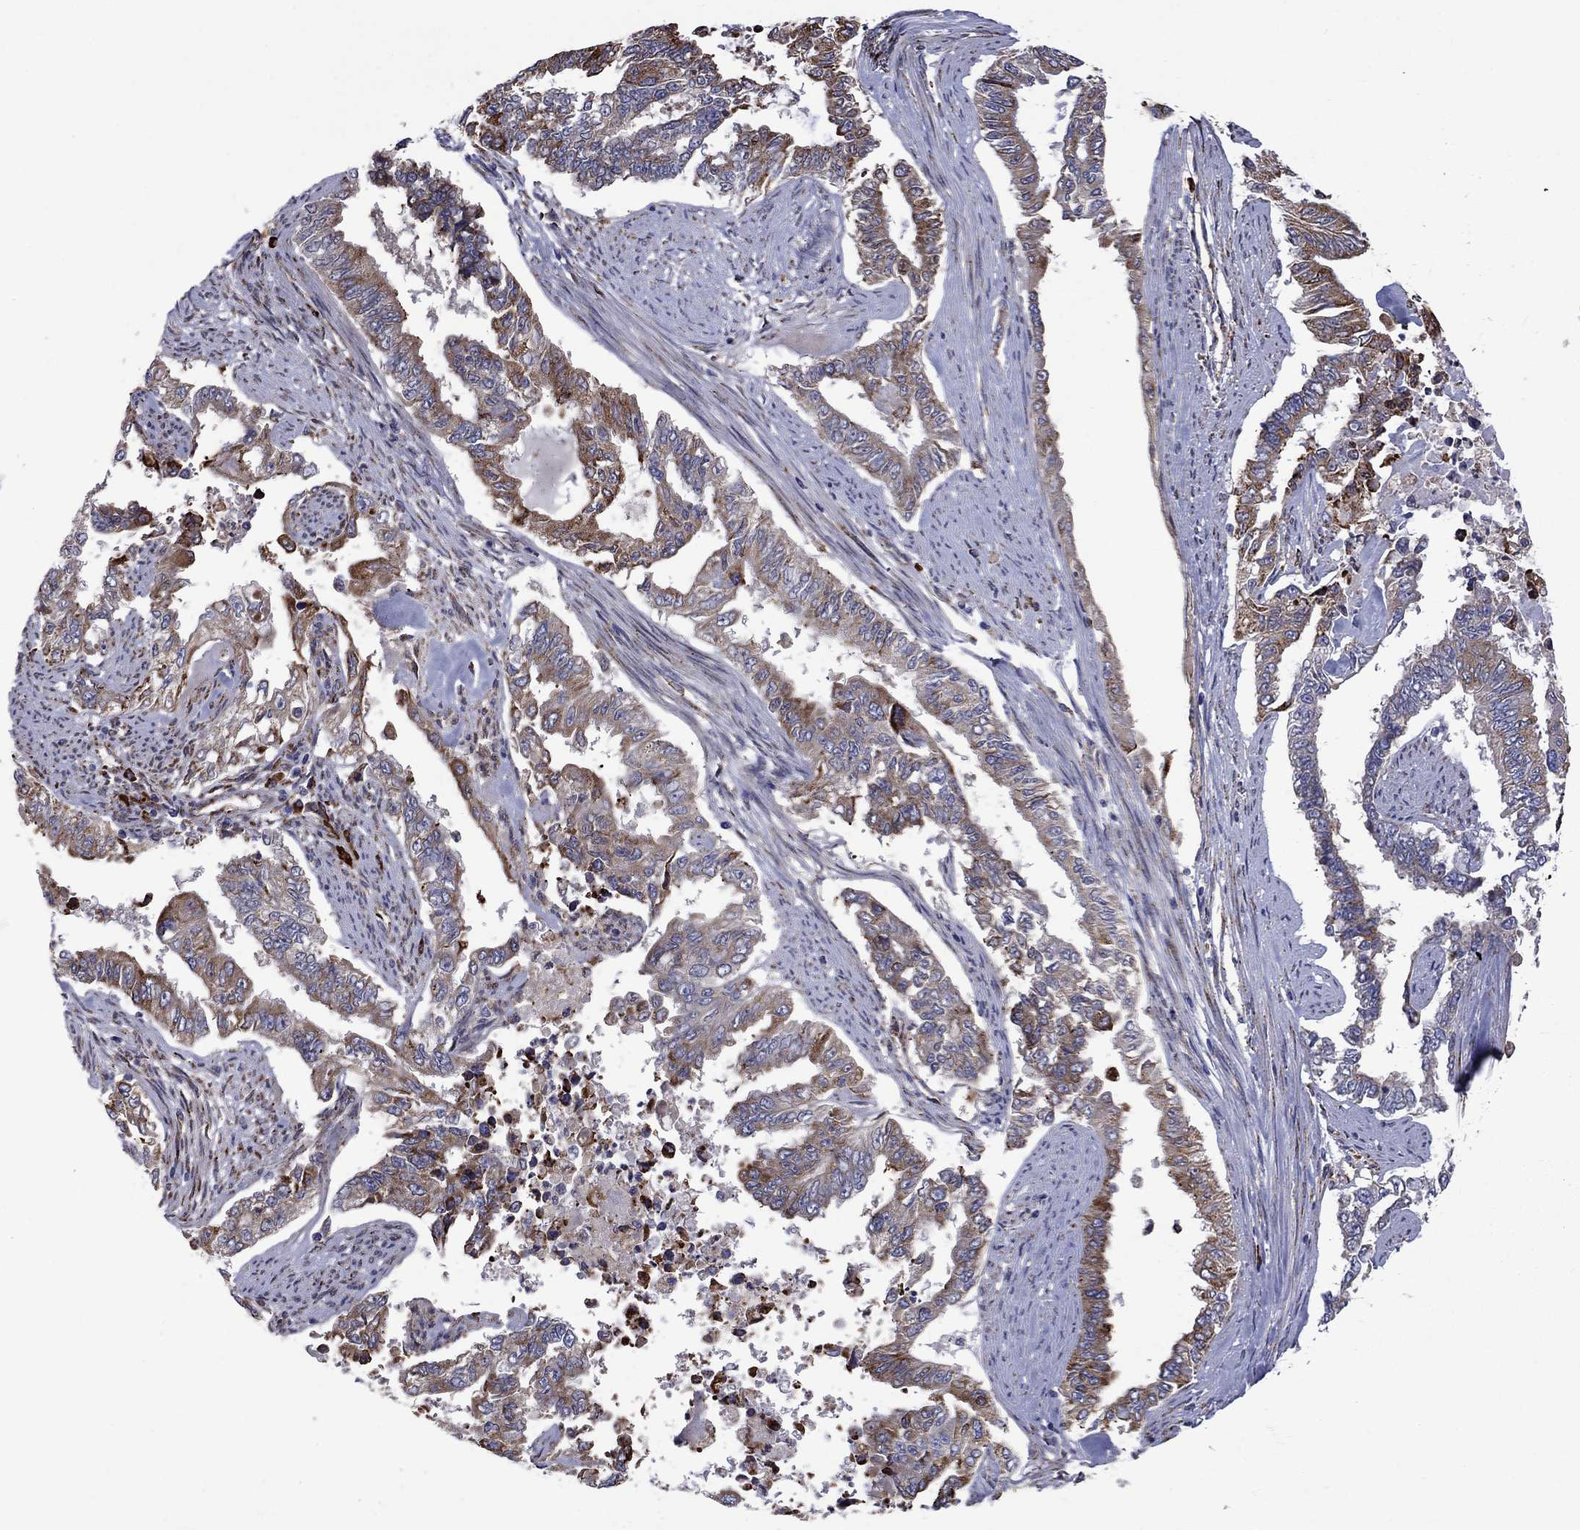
{"staining": {"intensity": "strong", "quantity": "<25%", "location": "cytoplasmic/membranous"}, "tissue": "endometrial cancer", "cell_type": "Tumor cells", "image_type": "cancer", "snomed": [{"axis": "morphology", "description": "Adenocarcinoma, NOS"}, {"axis": "topography", "description": "Uterus"}], "caption": "A brown stain labels strong cytoplasmic/membranous expression of a protein in human adenocarcinoma (endometrial) tumor cells.", "gene": "ASNS", "patient": {"sex": "female", "age": 59}}